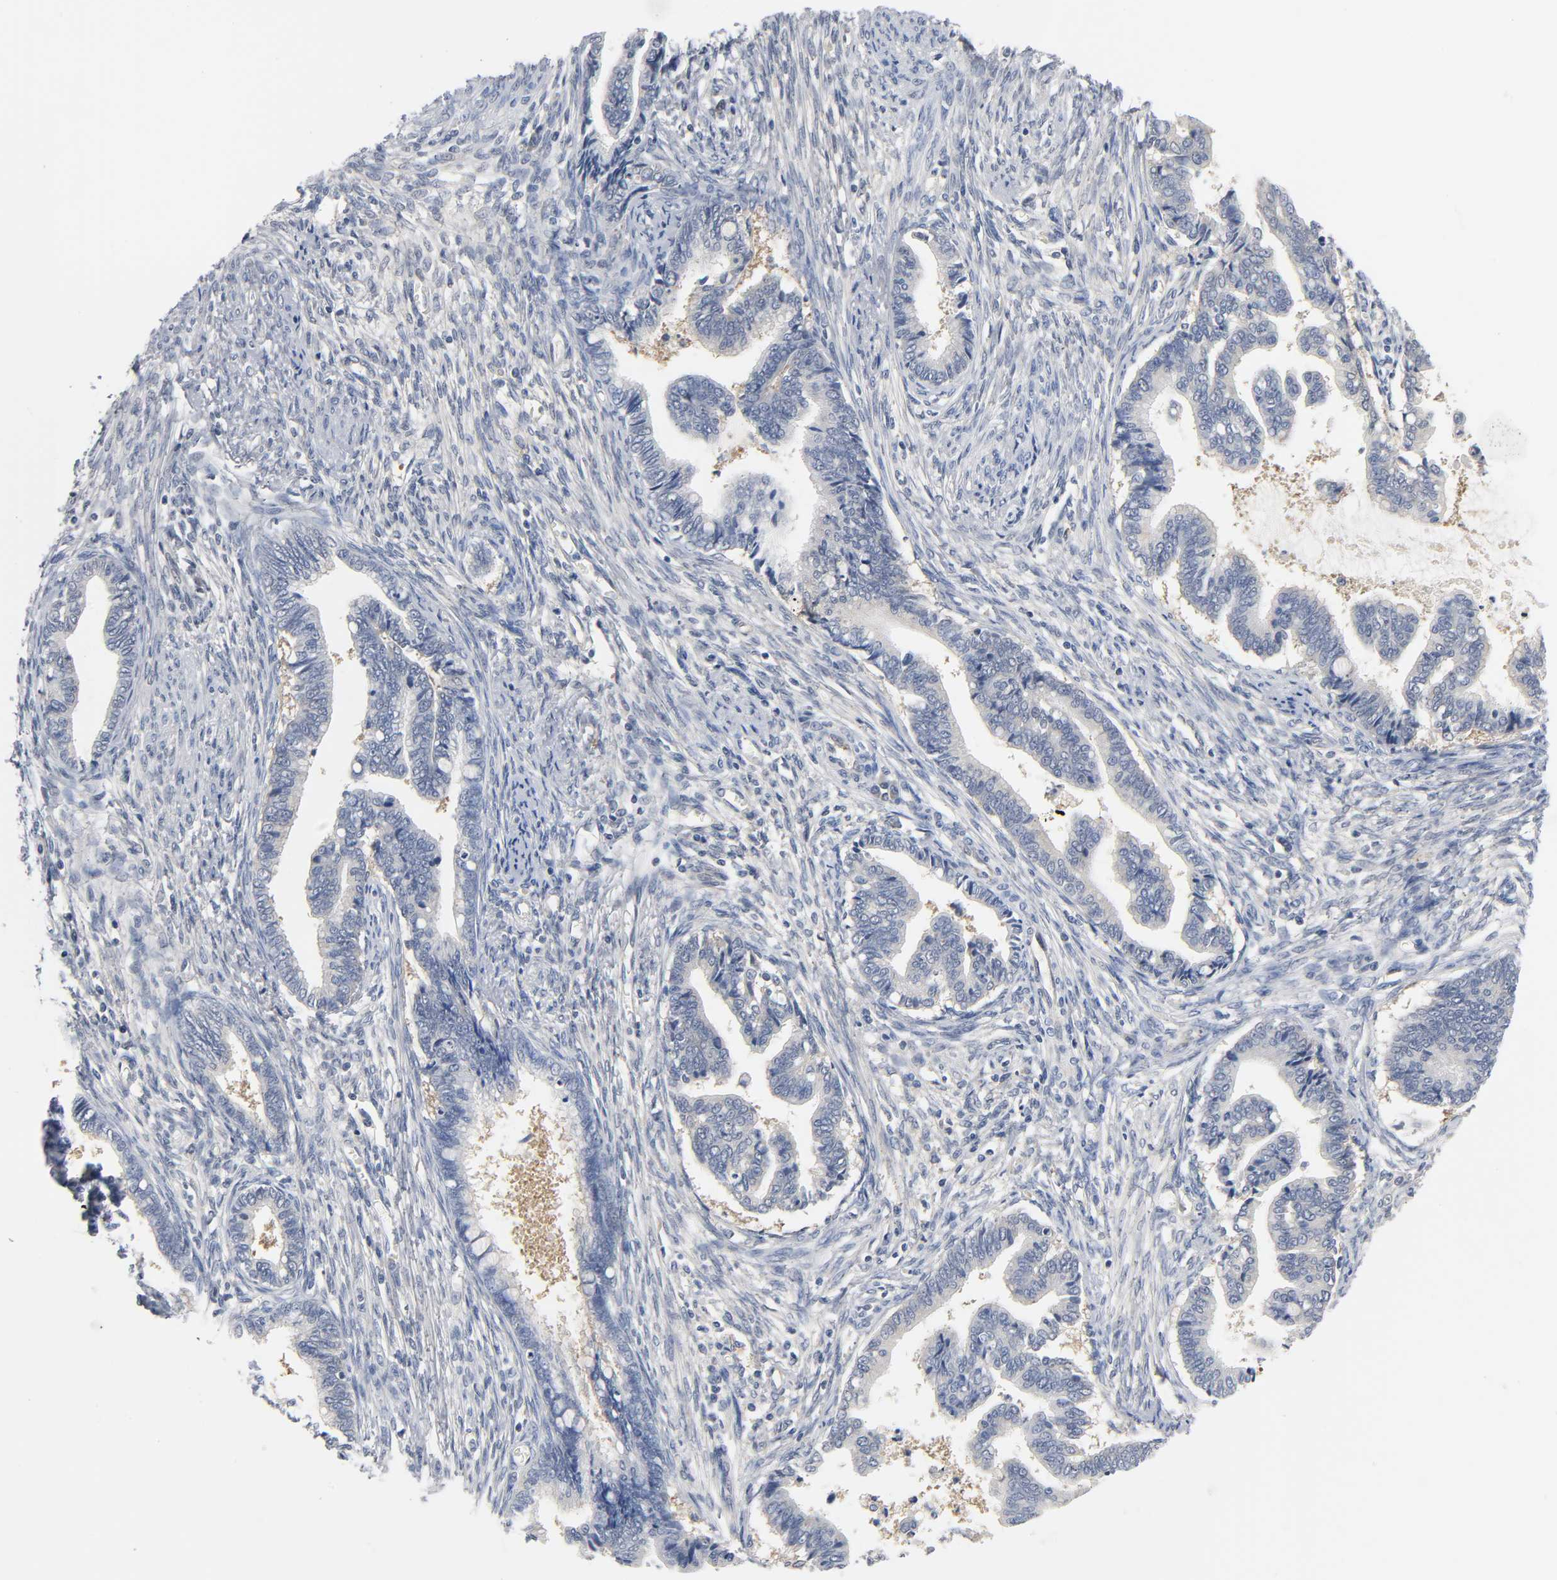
{"staining": {"intensity": "weak", "quantity": "<25%", "location": "cytoplasmic/membranous"}, "tissue": "cervical cancer", "cell_type": "Tumor cells", "image_type": "cancer", "snomed": [{"axis": "morphology", "description": "Adenocarcinoma, NOS"}, {"axis": "topography", "description": "Cervix"}], "caption": "The photomicrograph reveals no staining of tumor cells in cervical adenocarcinoma. The staining was performed using DAB to visualize the protein expression in brown, while the nuclei were stained in blue with hematoxylin (Magnification: 20x).", "gene": "FYN", "patient": {"sex": "female", "age": 44}}